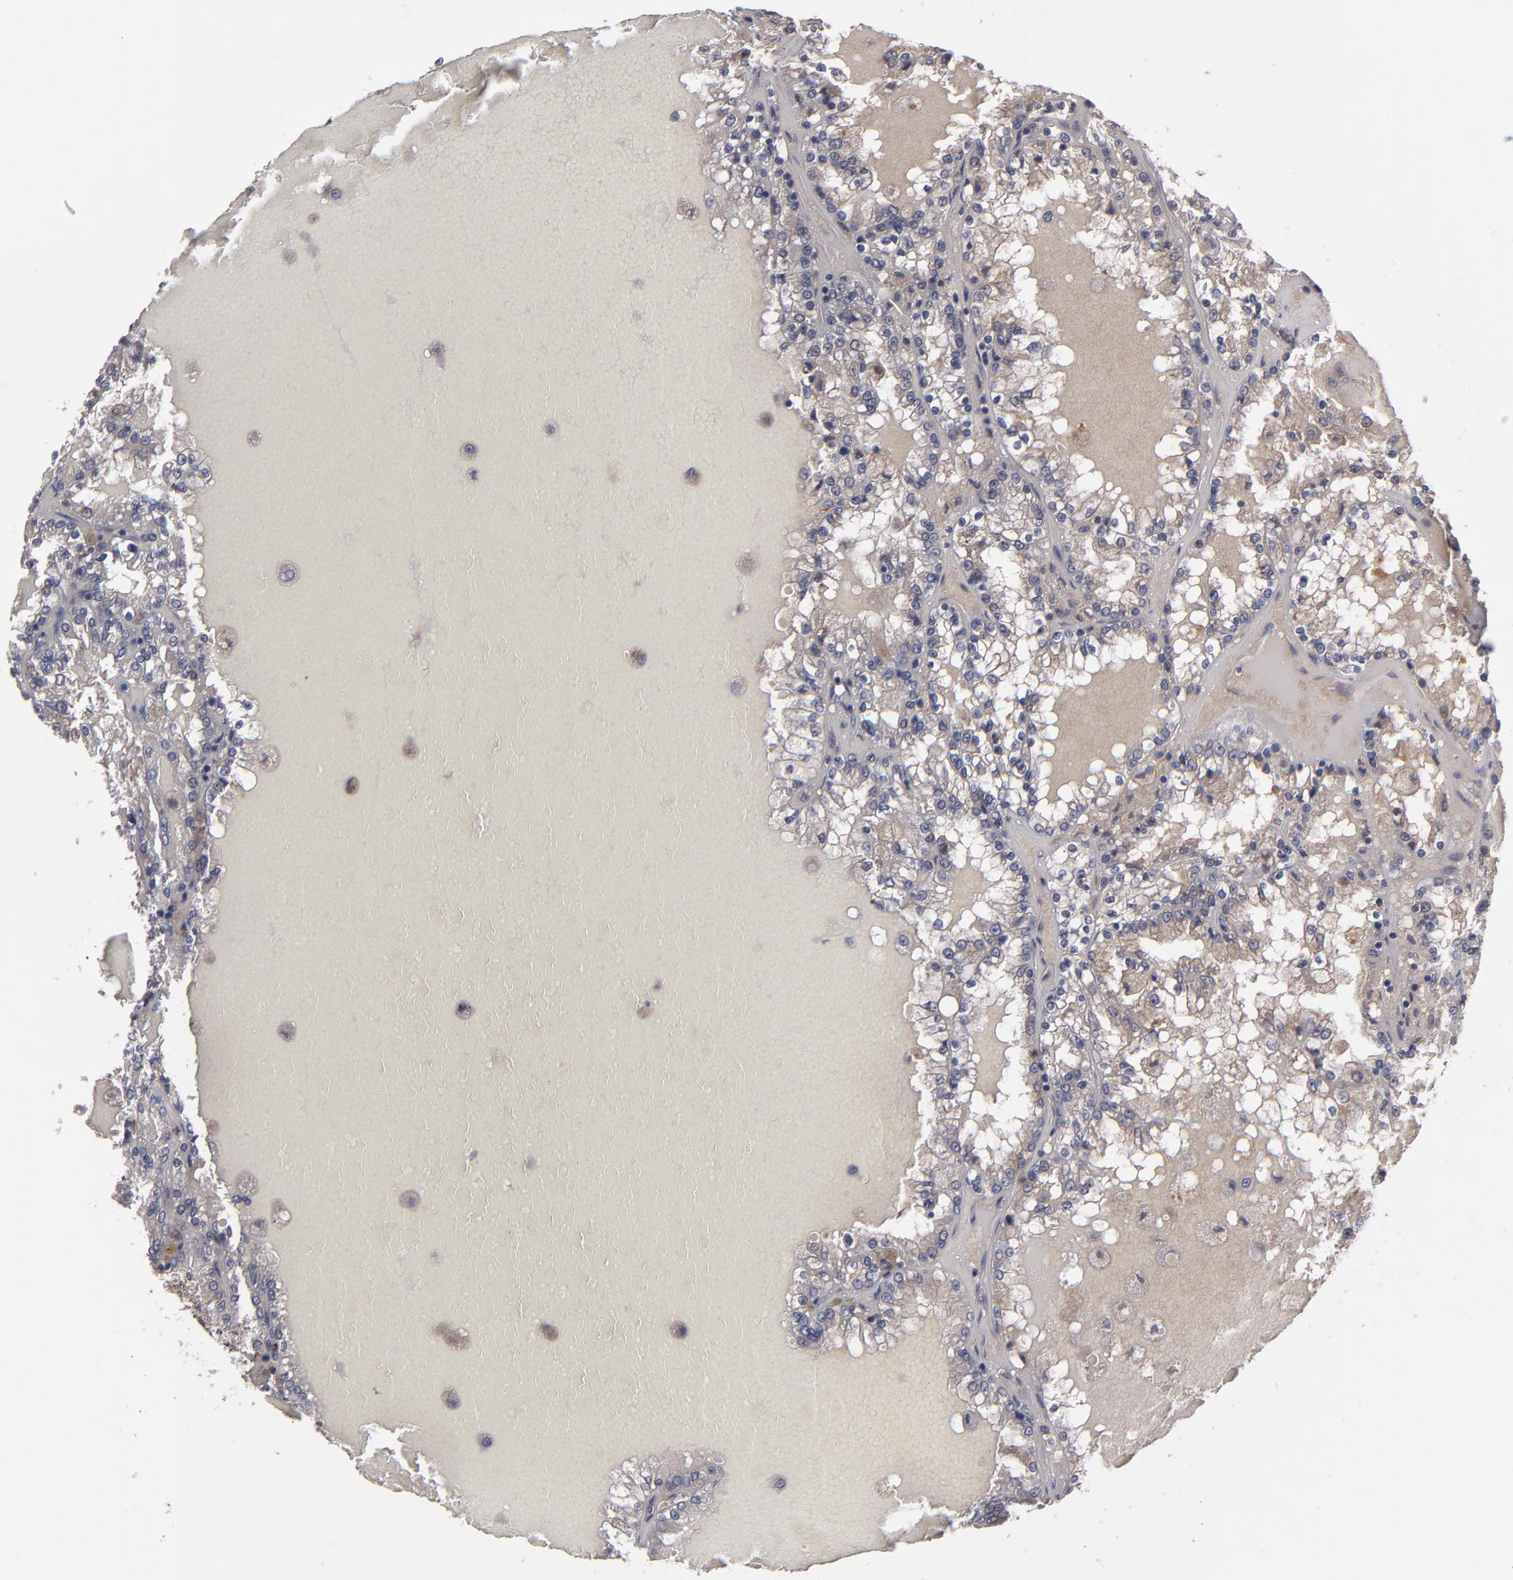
{"staining": {"intensity": "moderate", "quantity": ">75%", "location": "cytoplasmic/membranous"}, "tissue": "renal cancer", "cell_type": "Tumor cells", "image_type": "cancer", "snomed": [{"axis": "morphology", "description": "Adenocarcinoma, NOS"}, {"axis": "topography", "description": "Kidney"}], "caption": "High-magnification brightfield microscopy of adenocarcinoma (renal) stained with DAB (brown) and counterstained with hematoxylin (blue). tumor cells exhibit moderate cytoplasmic/membranous expression is present in approximately>75% of cells. (IHC, brightfield microscopy, high magnification).", "gene": "MMP11", "patient": {"sex": "female", "age": 56}}